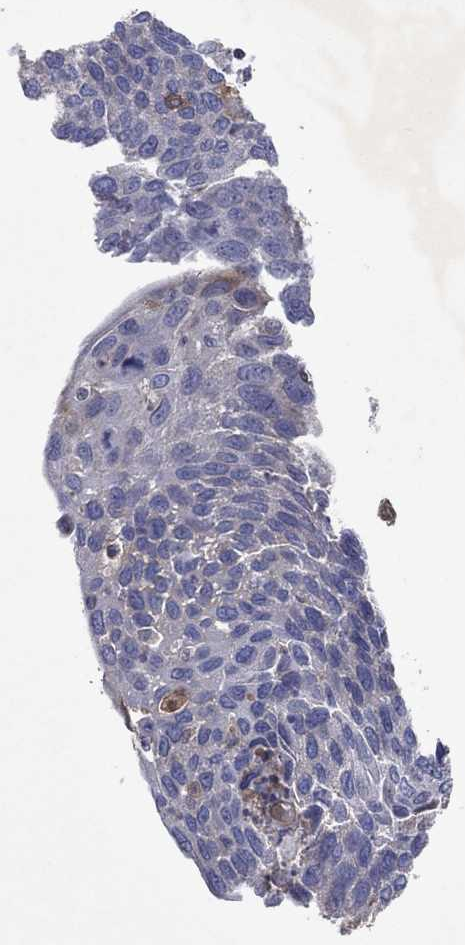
{"staining": {"intensity": "negative", "quantity": "none", "location": "none"}, "tissue": "cervical cancer", "cell_type": "Tumor cells", "image_type": "cancer", "snomed": [{"axis": "morphology", "description": "Squamous cell carcinoma, NOS"}, {"axis": "topography", "description": "Cervix"}], "caption": "This is a micrograph of immunohistochemistry (IHC) staining of cervical cancer (squamous cell carcinoma), which shows no staining in tumor cells.", "gene": "FLI1", "patient": {"sex": "female", "age": 54}}